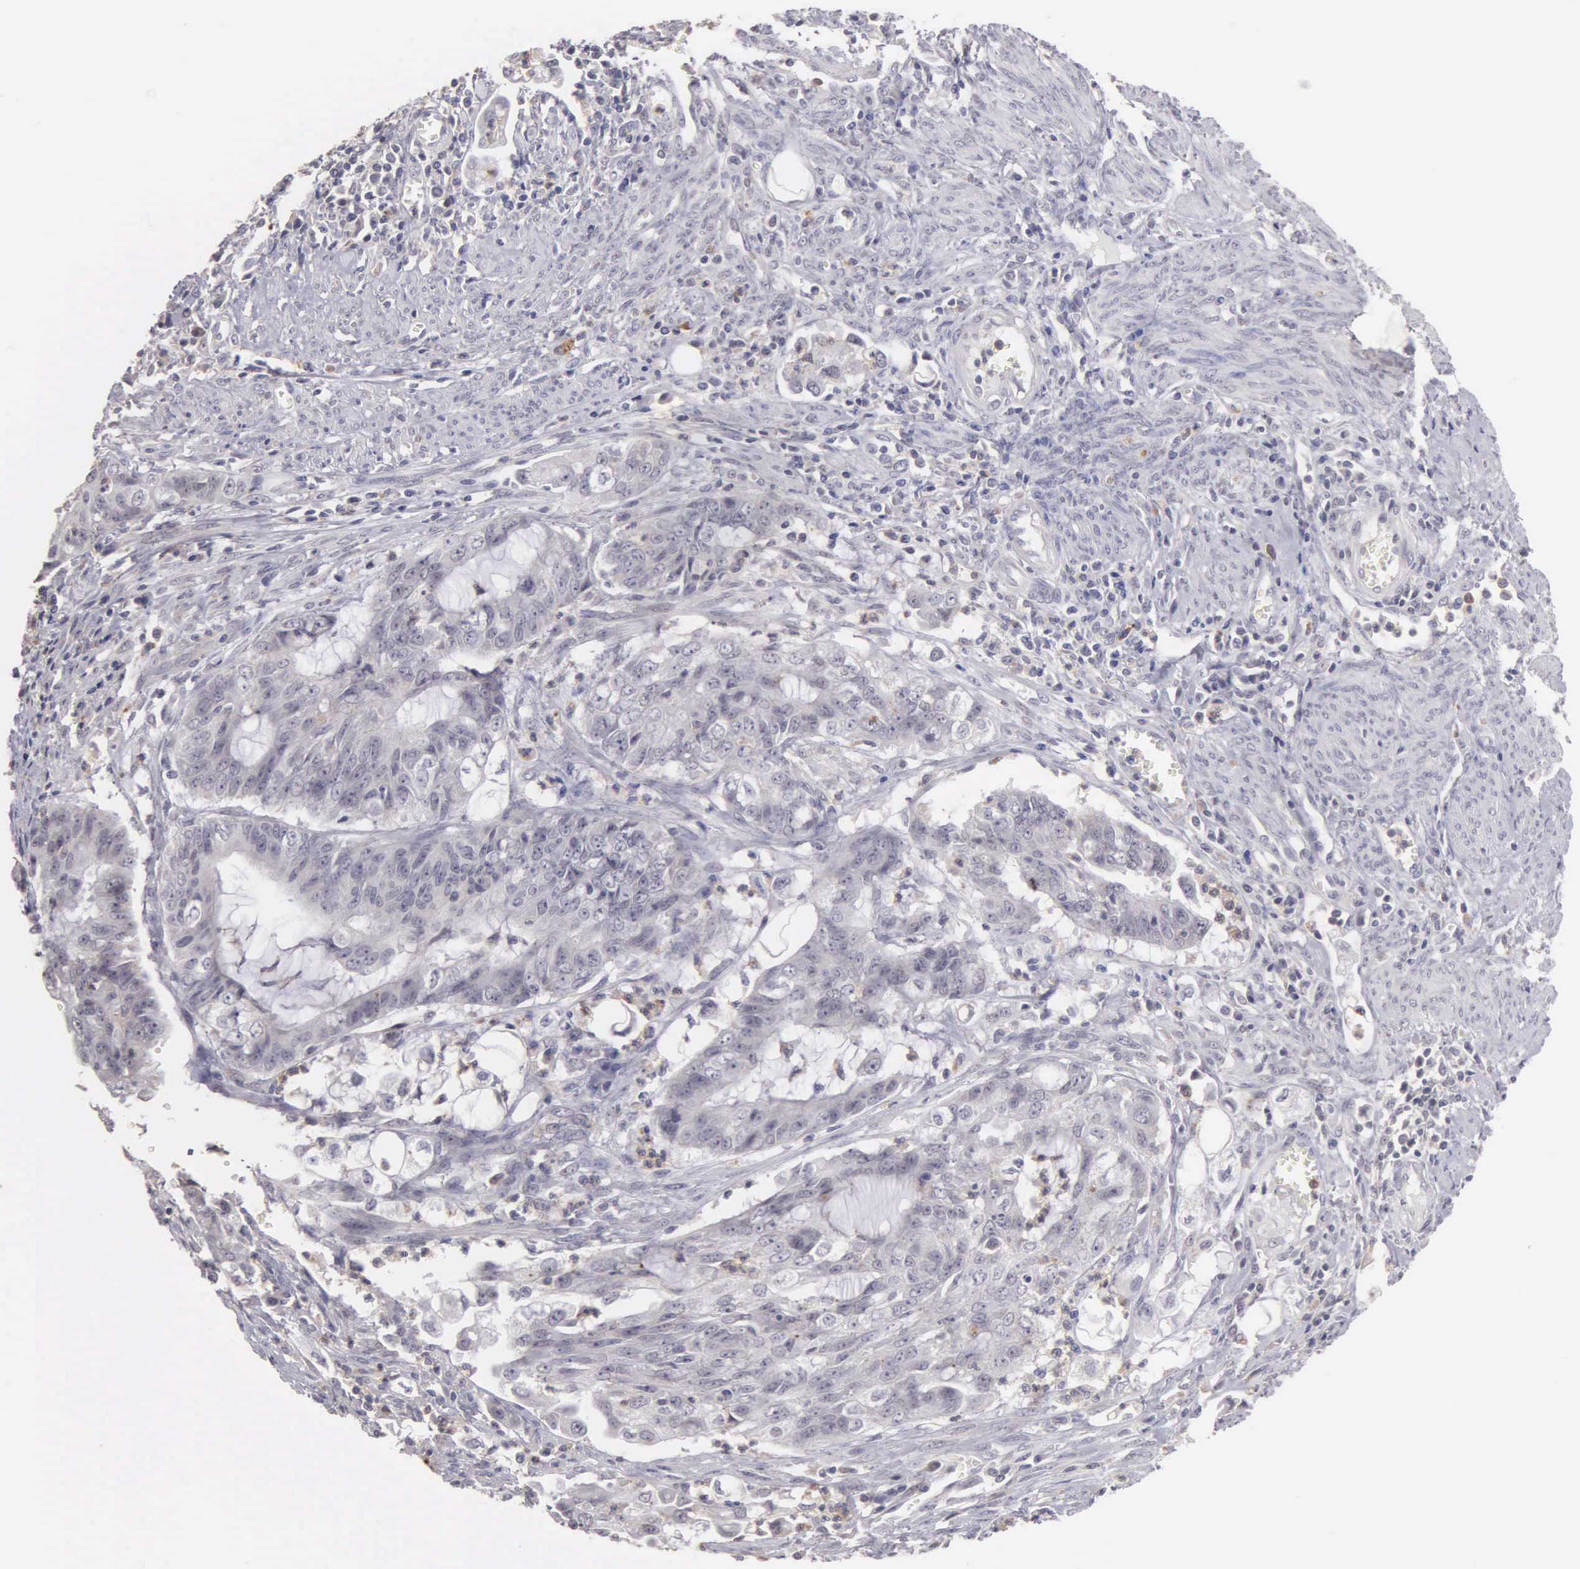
{"staining": {"intensity": "negative", "quantity": "none", "location": "none"}, "tissue": "endometrial cancer", "cell_type": "Tumor cells", "image_type": "cancer", "snomed": [{"axis": "morphology", "description": "Adenocarcinoma, NOS"}, {"axis": "topography", "description": "Endometrium"}], "caption": "An IHC micrograph of adenocarcinoma (endometrial) is shown. There is no staining in tumor cells of adenocarcinoma (endometrial).", "gene": "BRD1", "patient": {"sex": "female", "age": 75}}